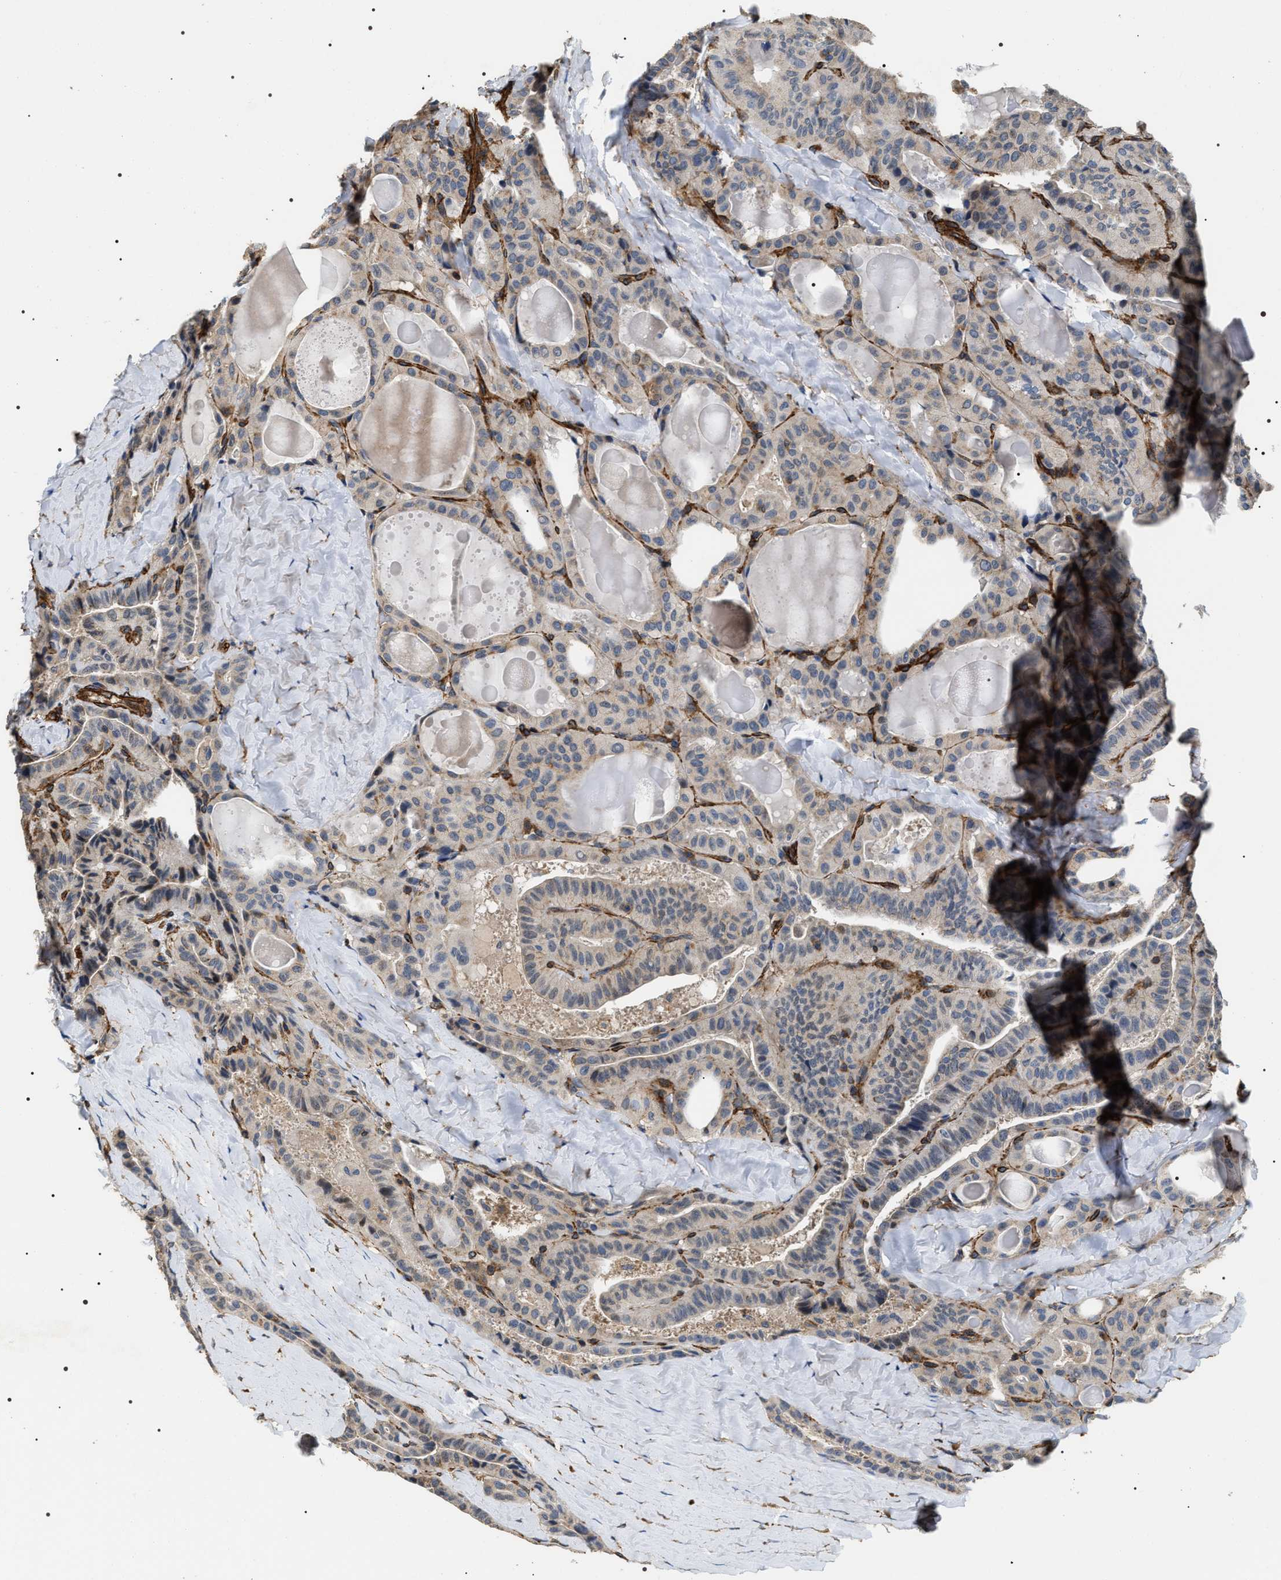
{"staining": {"intensity": "negative", "quantity": "none", "location": "none"}, "tissue": "thyroid cancer", "cell_type": "Tumor cells", "image_type": "cancer", "snomed": [{"axis": "morphology", "description": "Papillary adenocarcinoma, NOS"}, {"axis": "topography", "description": "Thyroid gland"}], "caption": "High magnification brightfield microscopy of papillary adenocarcinoma (thyroid) stained with DAB (brown) and counterstained with hematoxylin (blue): tumor cells show no significant expression.", "gene": "ZC3HAV1L", "patient": {"sex": "male", "age": 77}}